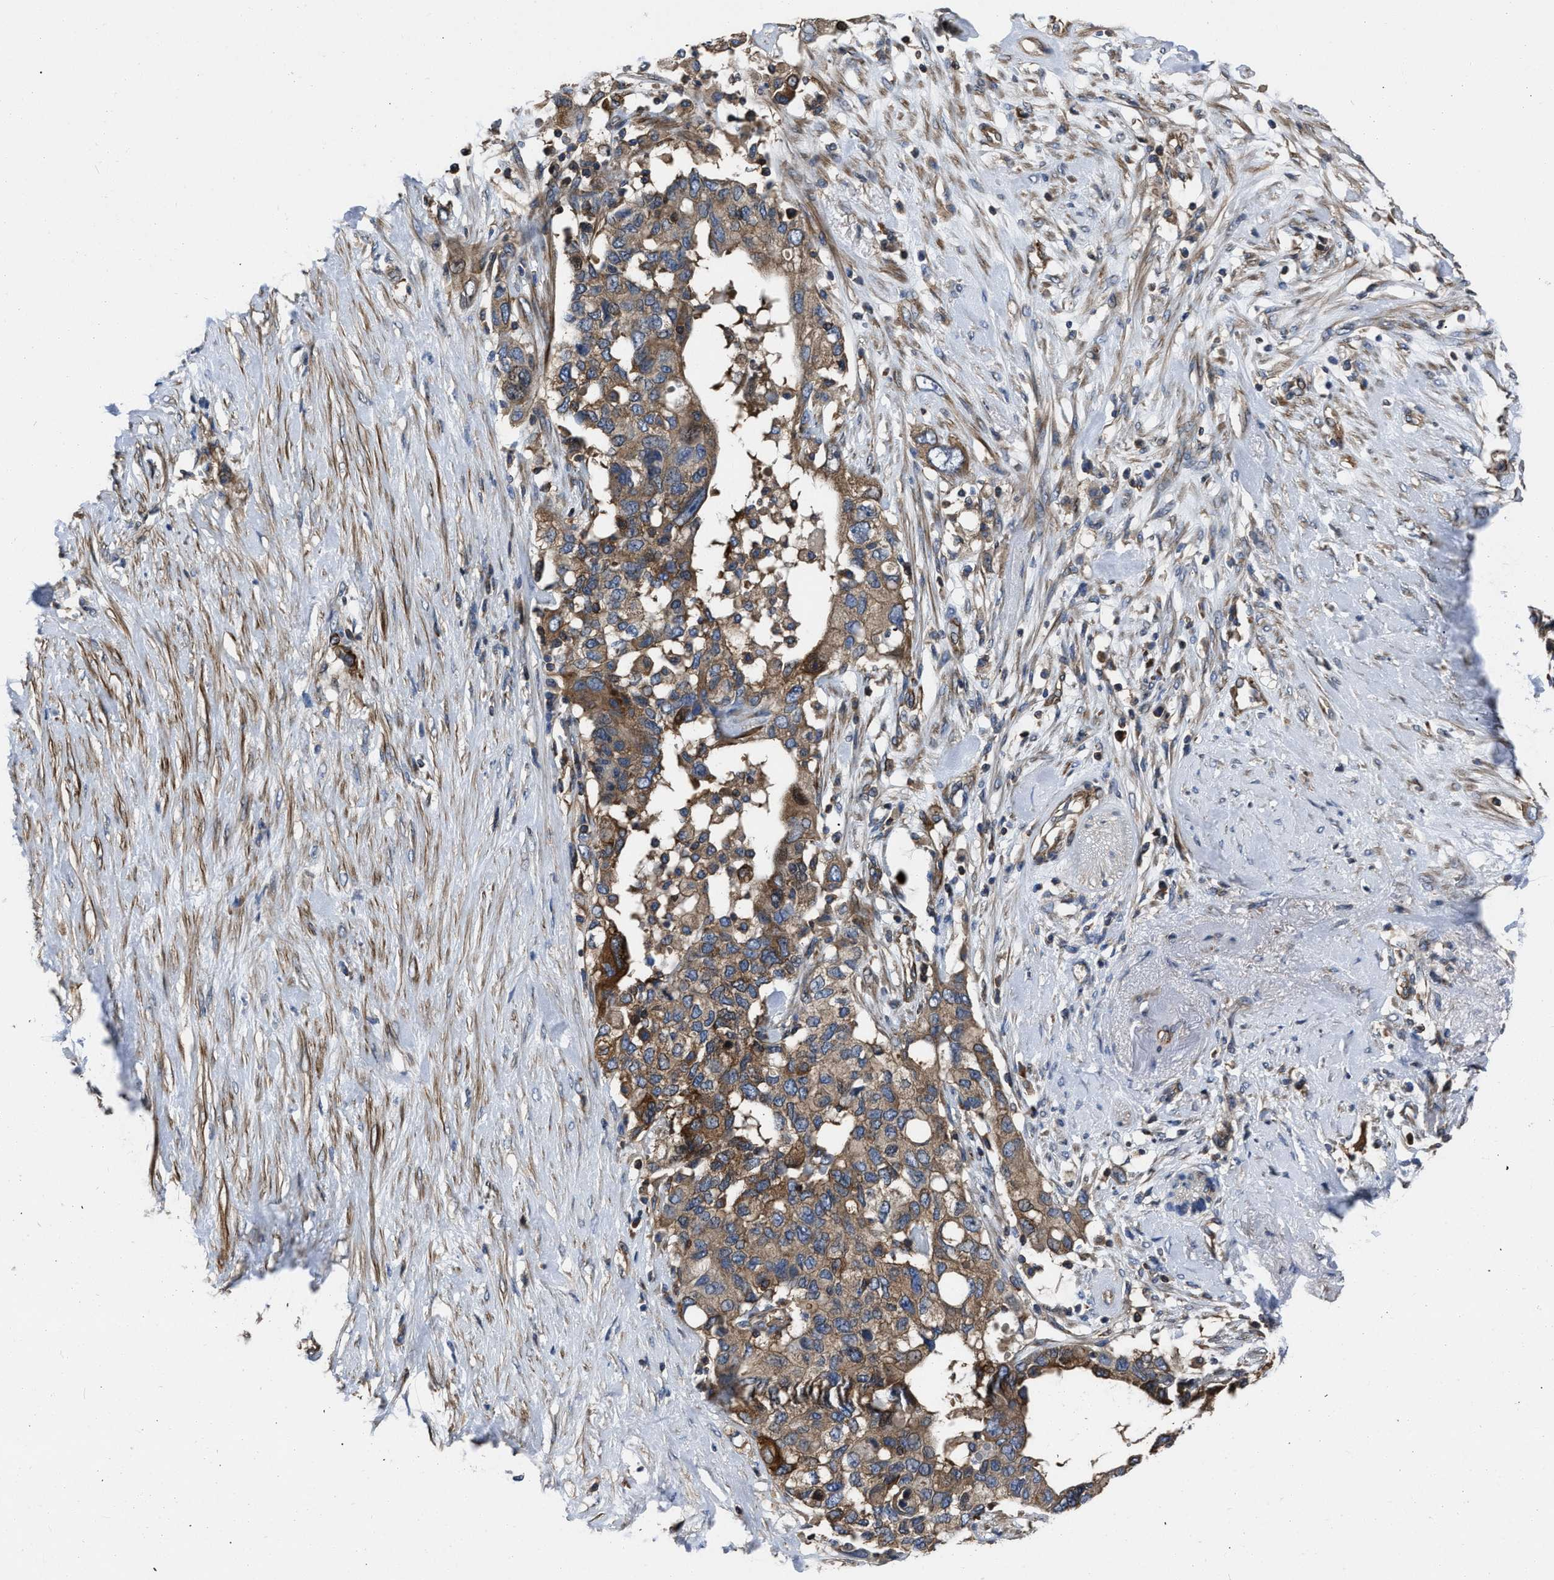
{"staining": {"intensity": "moderate", "quantity": ">75%", "location": "cytoplasmic/membranous"}, "tissue": "pancreatic cancer", "cell_type": "Tumor cells", "image_type": "cancer", "snomed": [{"axis": "morphology", "description": "Adenocarcinoma, NOS"}, {"axis": "topography", "description": "Pancreas"}], "caption": "DAB immunohistochemical staining of pancreatic cancer reveals moderate cytoplasmic/membranous protein staining in approximately >75% of tumor cells.", "gene": "YARS1", "patient": {"sex": "female", "age": 56}}